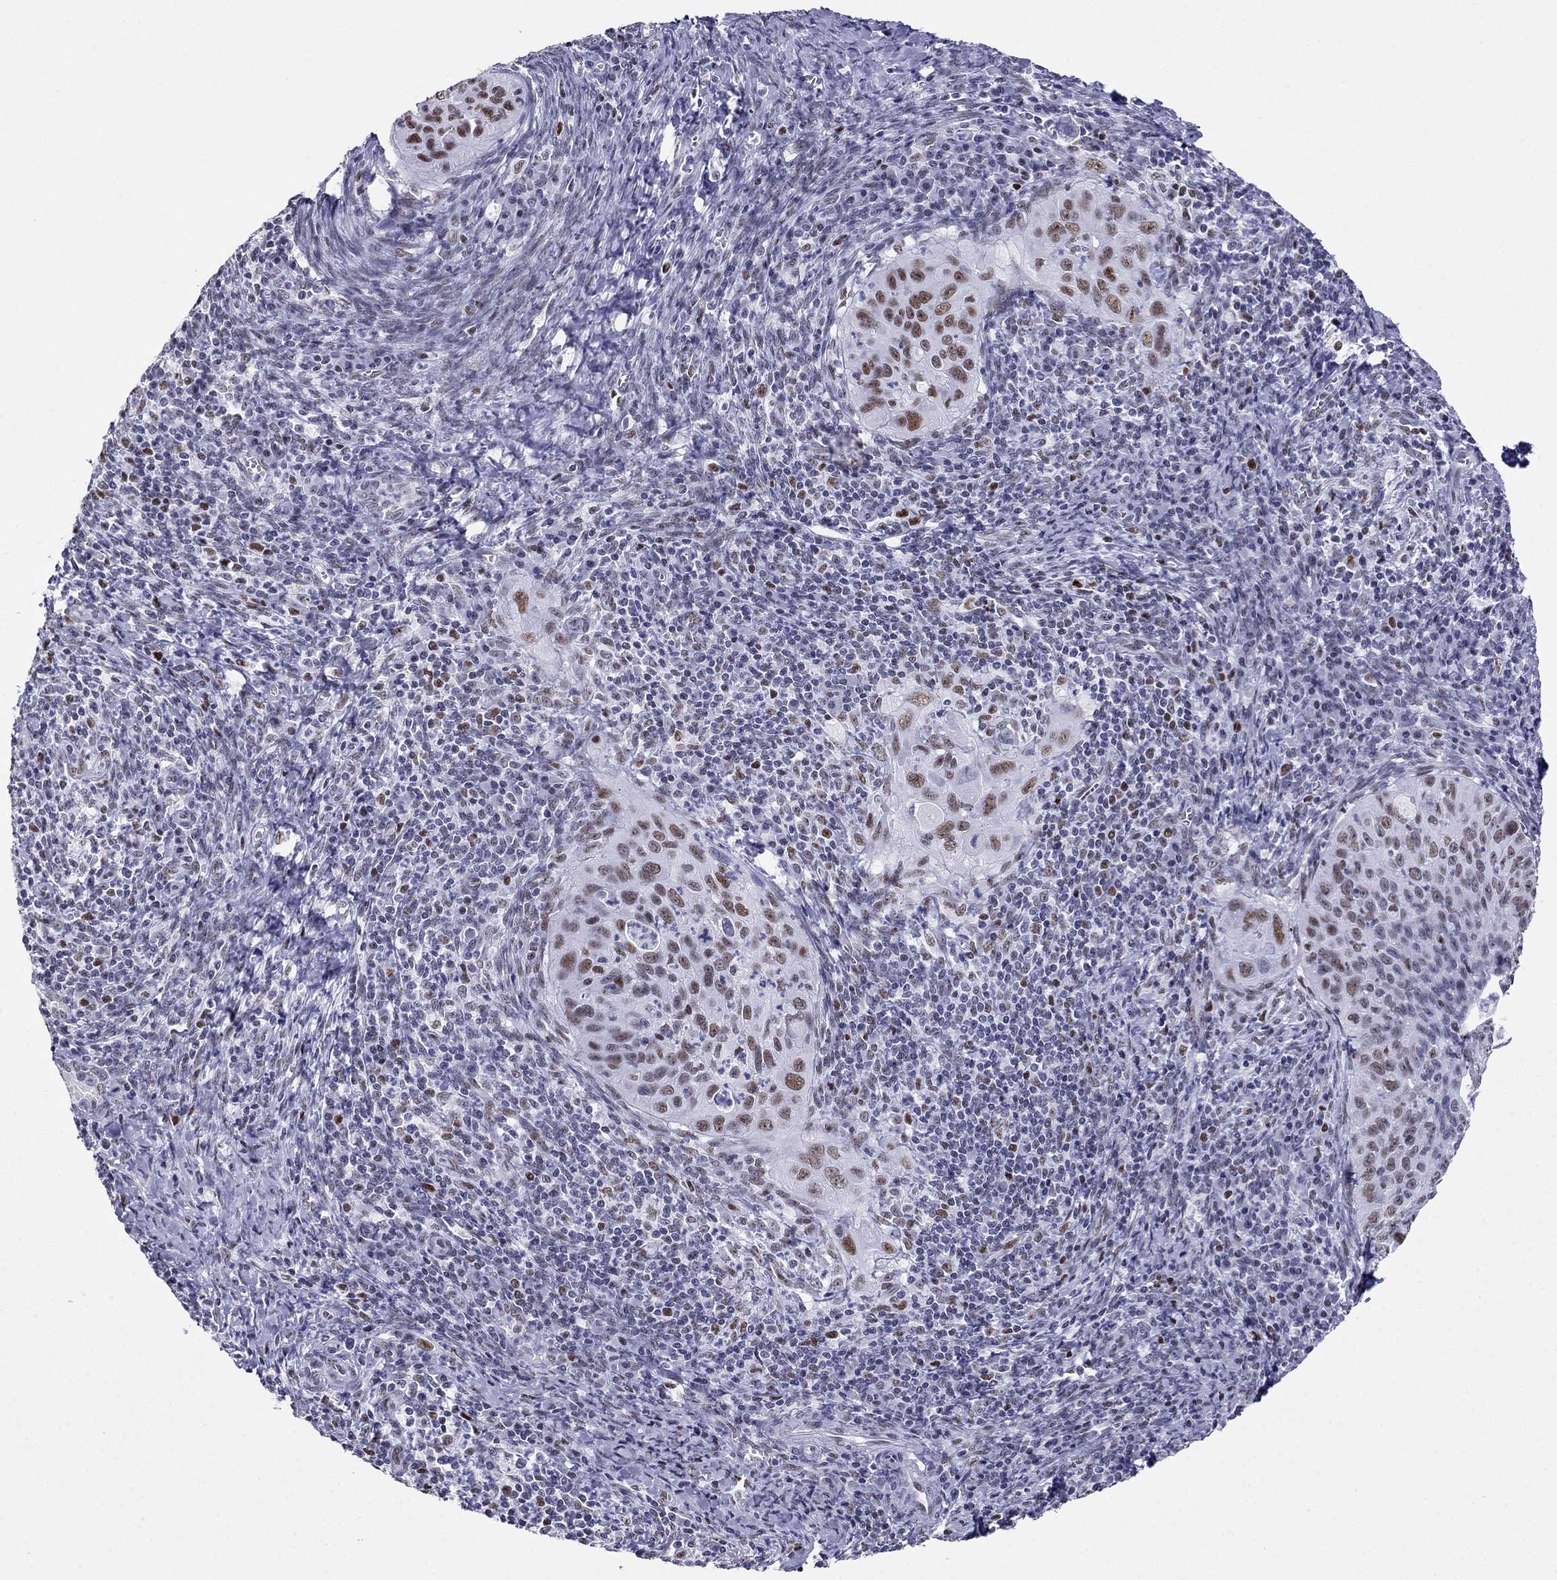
{"staining": {"intensity": "strong", "quantity": "25%-75%", "location": "nuclear"}, "tissue": "cervical cancer", "cell_type": "Tumor cells", "image_type": "cancer", "snomed": [{"axis": "morphology", "description": "Squamous cell carcinoma, NOS"}, {"axis": "topography", "description": "Cervix"}], "caption": "Cervical squamous cell carcinoma stained for a protein displays strong nuclear positivity in tumor cells.", "gene": "PPM1G", "patient": {"sex": "female", "age": 26}}